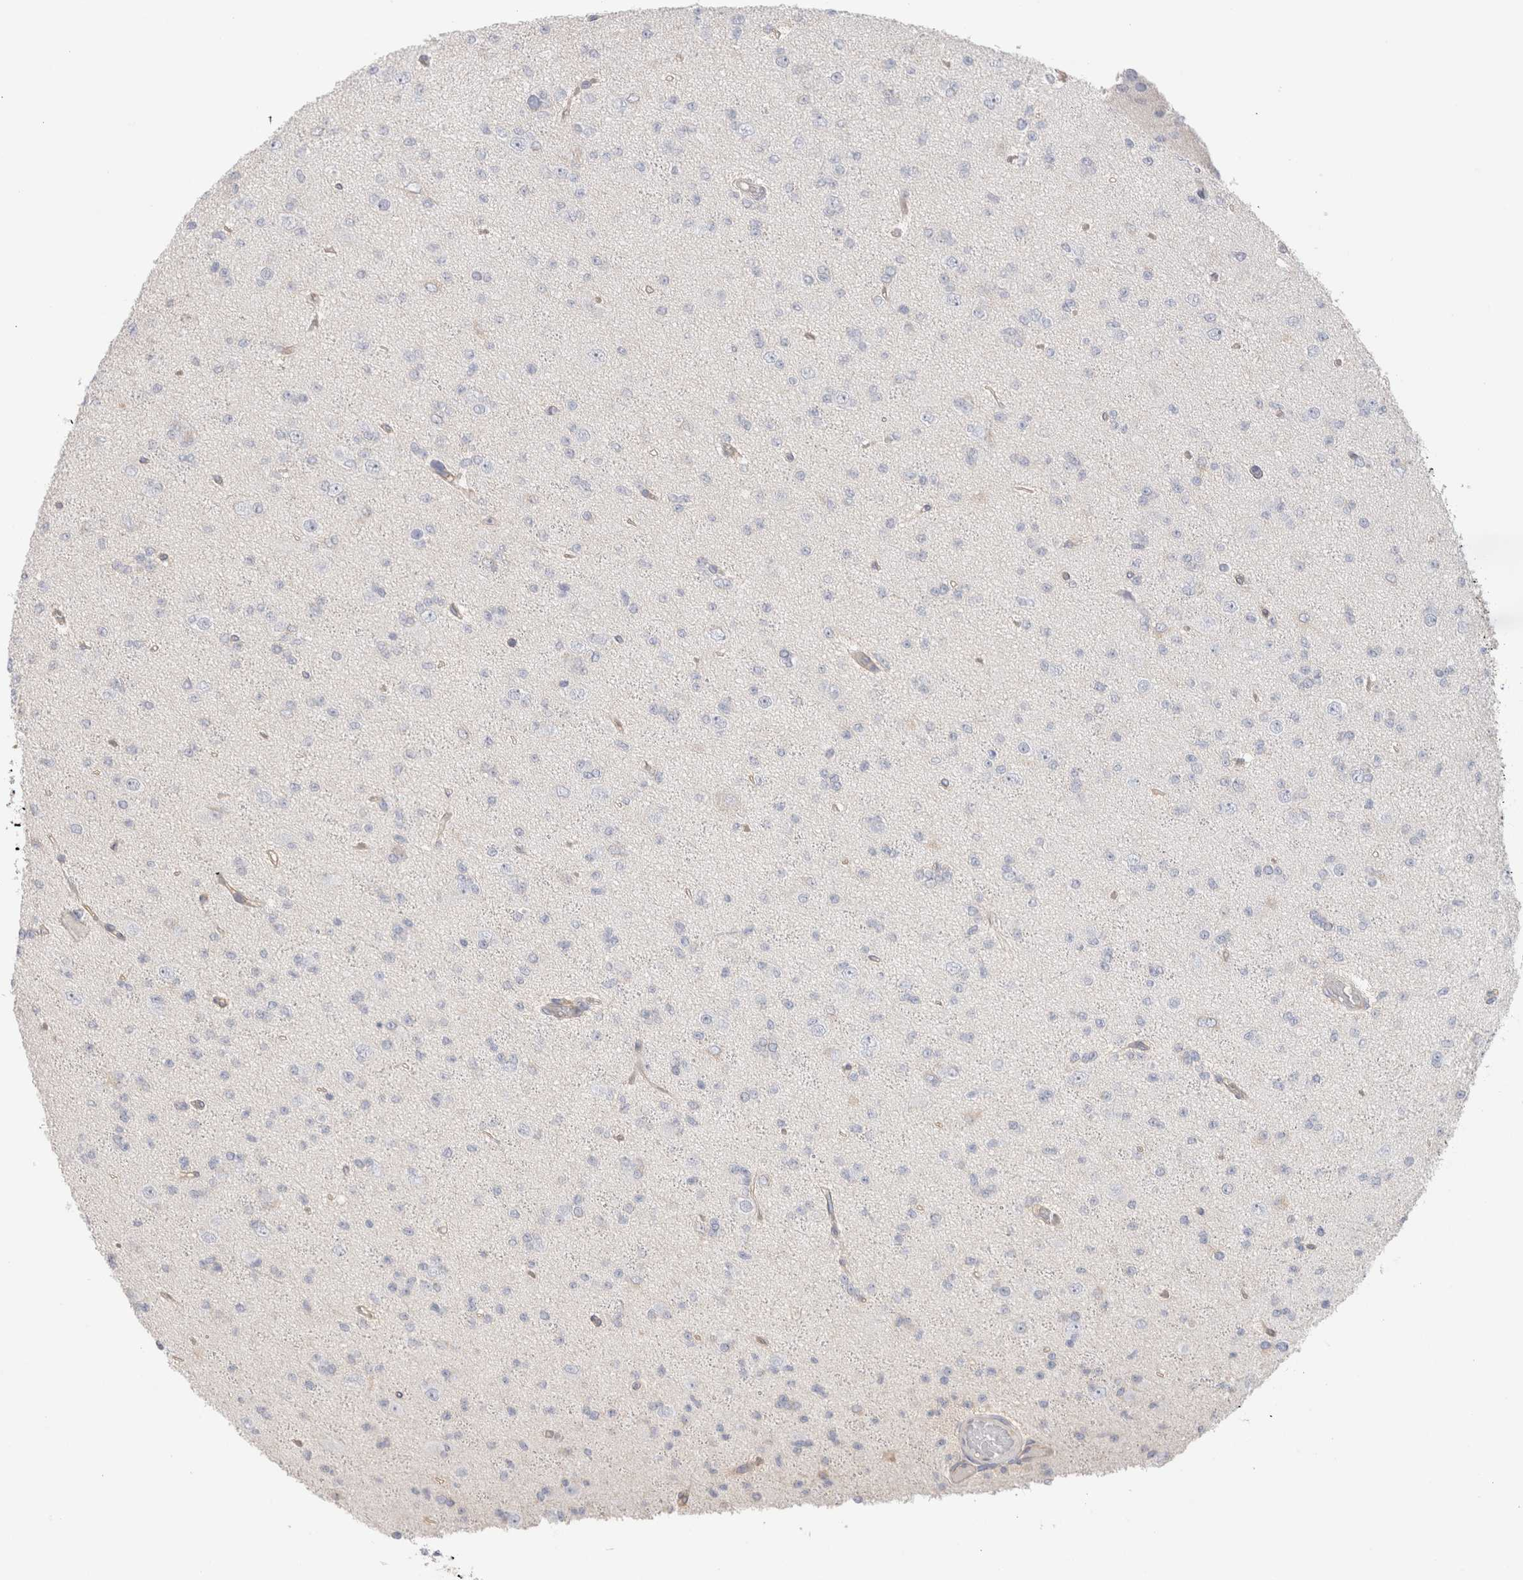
{"staining": {"intensity": "negative", "quantity": "none", "location": "none"}, "tissue": "glioma", "cell_type": "Tumor cells", "image_type": "cancer", "snomed": [{"axis": "morphology", "description": "Glioma, malignant, Low grade"}, {"axis": "topography", "description": "Brain"}], "caption": "There is no significant expression in tumor cells of malignant low-grade glioma.", "gene": "CAPN2", "patient": {"sex": "female", "age": 22}}